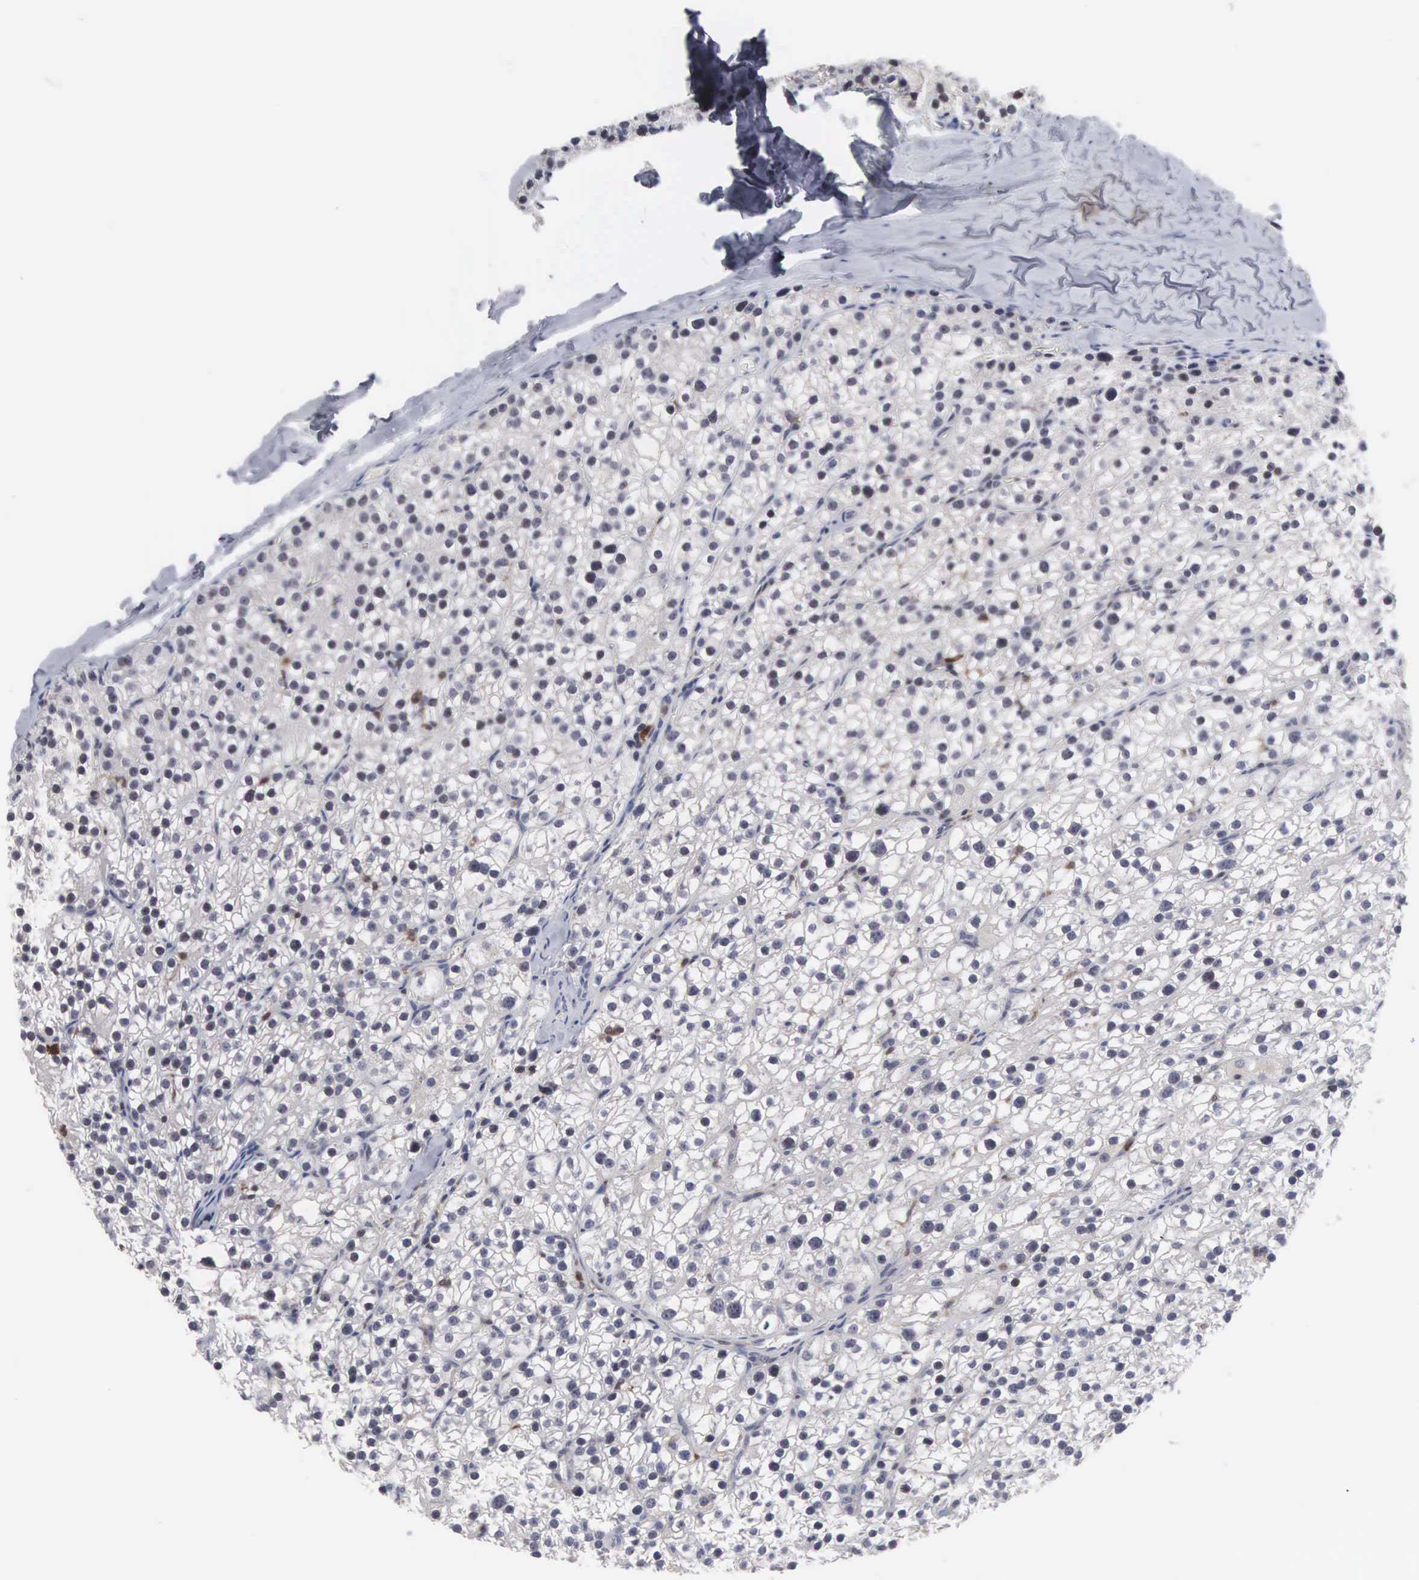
{"staining": {"intensity": "weak", "quantity": "<25%", "location": "nuclear"}, "tissue": "parathyroid gland", "cell_type": "Glandular cells", "image_type": "normal", "snomed": [{"axis": "morphology", "description": "Normal tissue, NOS"}, {"axis": "topography", "description": "Parathyroid gland"}], "caption": "A micrograph of human parathyroid gland is negative for staining in glandular cells. (Stains: DAB (3,3'-diaminobenzidine) immunohistochemistry (IHC) with hematoxylin counter stain, Microscopy: brightfield microscopy at high magnification).", "gene": "ACOT4", "patient": {"sex": "female", "age": 54}}